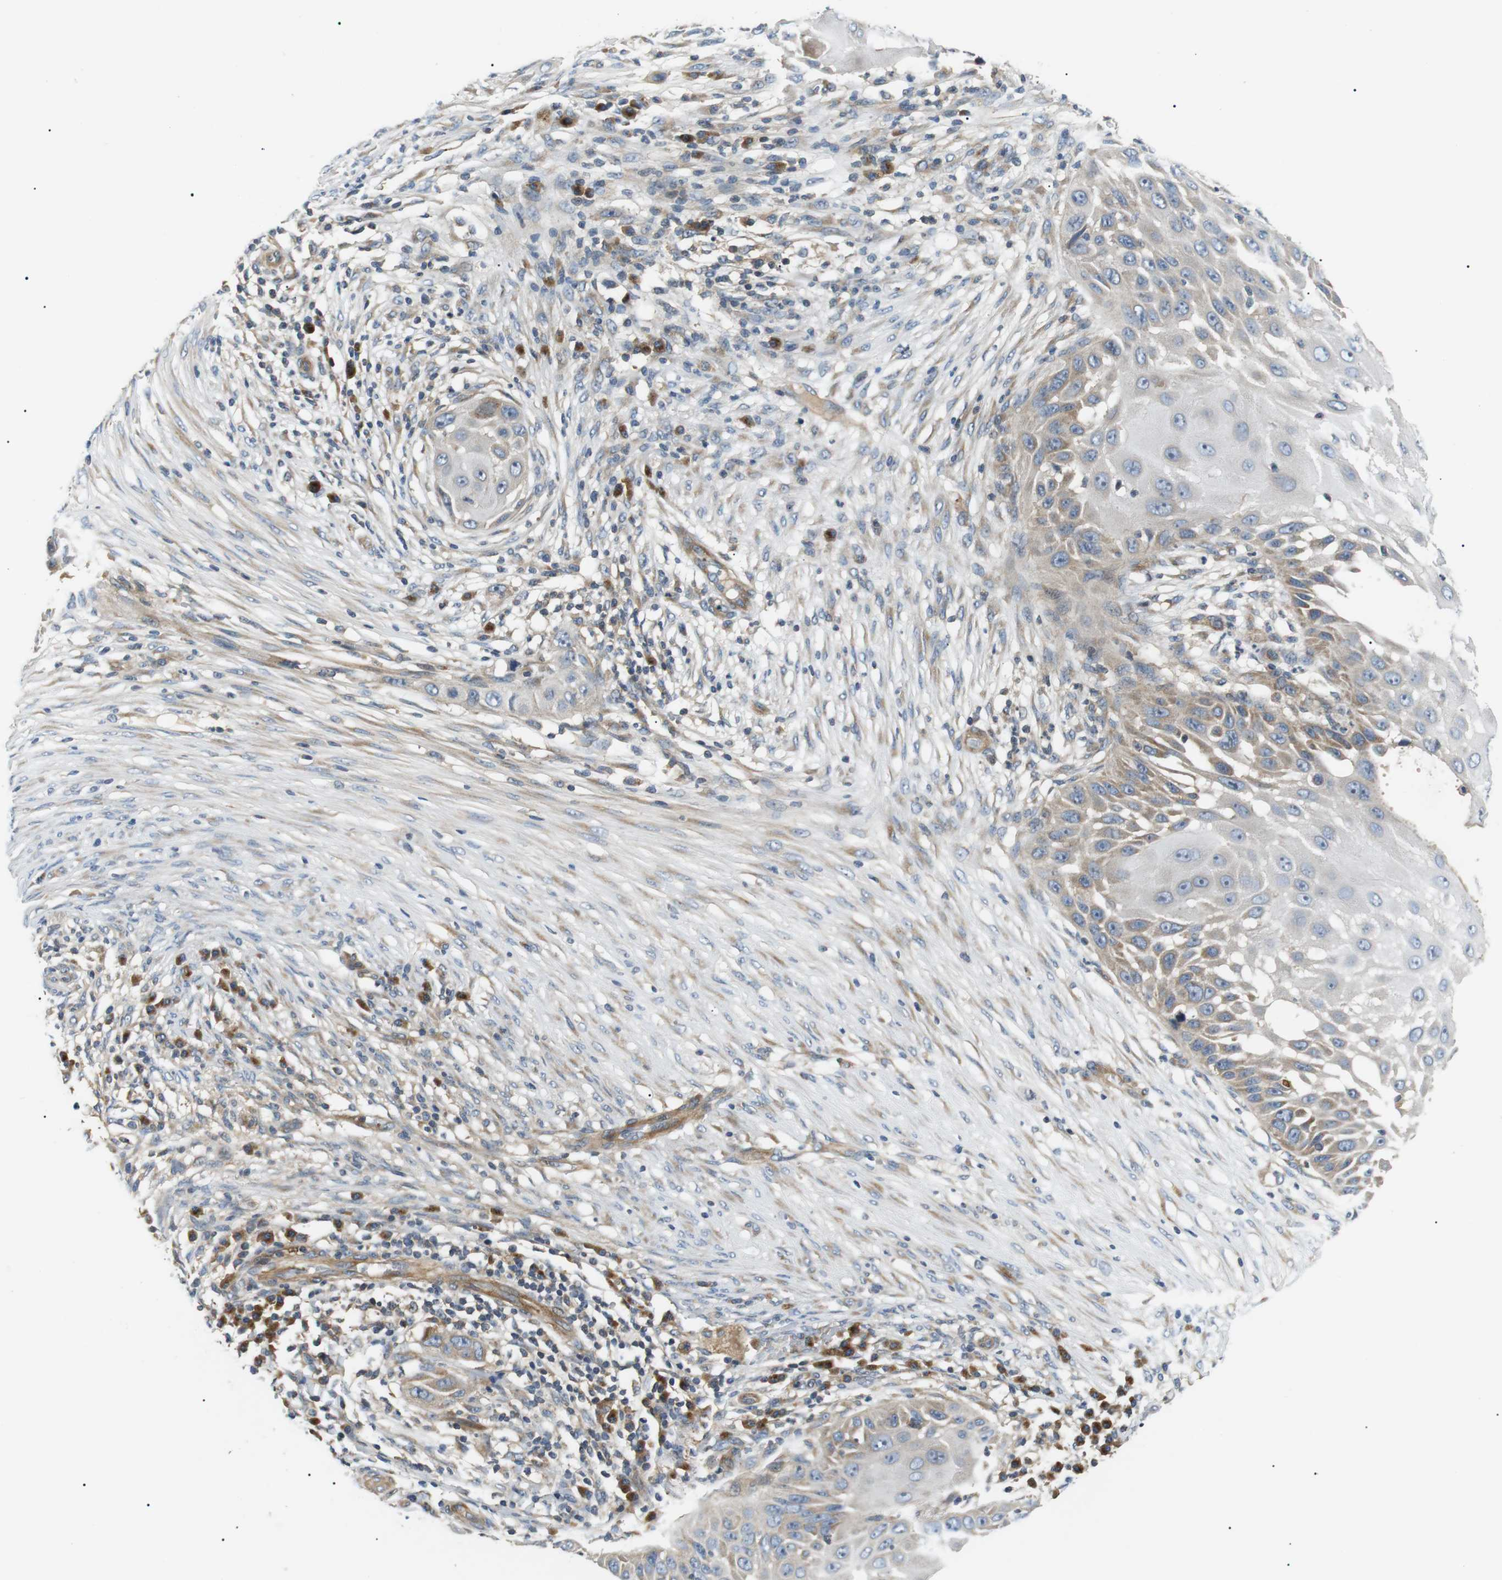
{"staining": {"intensity": "weak", "quantity": "25%-75%", "location": "cytoplasmic/membranous"}, "tissue": "skin cancer", "cell_type": "Tumor cells", "image_type": "cancer", "snomed": [{"axis": "morphology", "description": "Squamous cell carcinoma, NOS"}, {"axis": "topography", "description": "Skin"}], "caption": "Protein staining reveals weak cytoplasmic/membranous staining in about 25%-75% of tumor cells in skin cancer (squamous cell carcinoma). Nuclei are stained in blue.", "gene": "DIPK1A", "patient": {"sex": "female", "age": 44}}